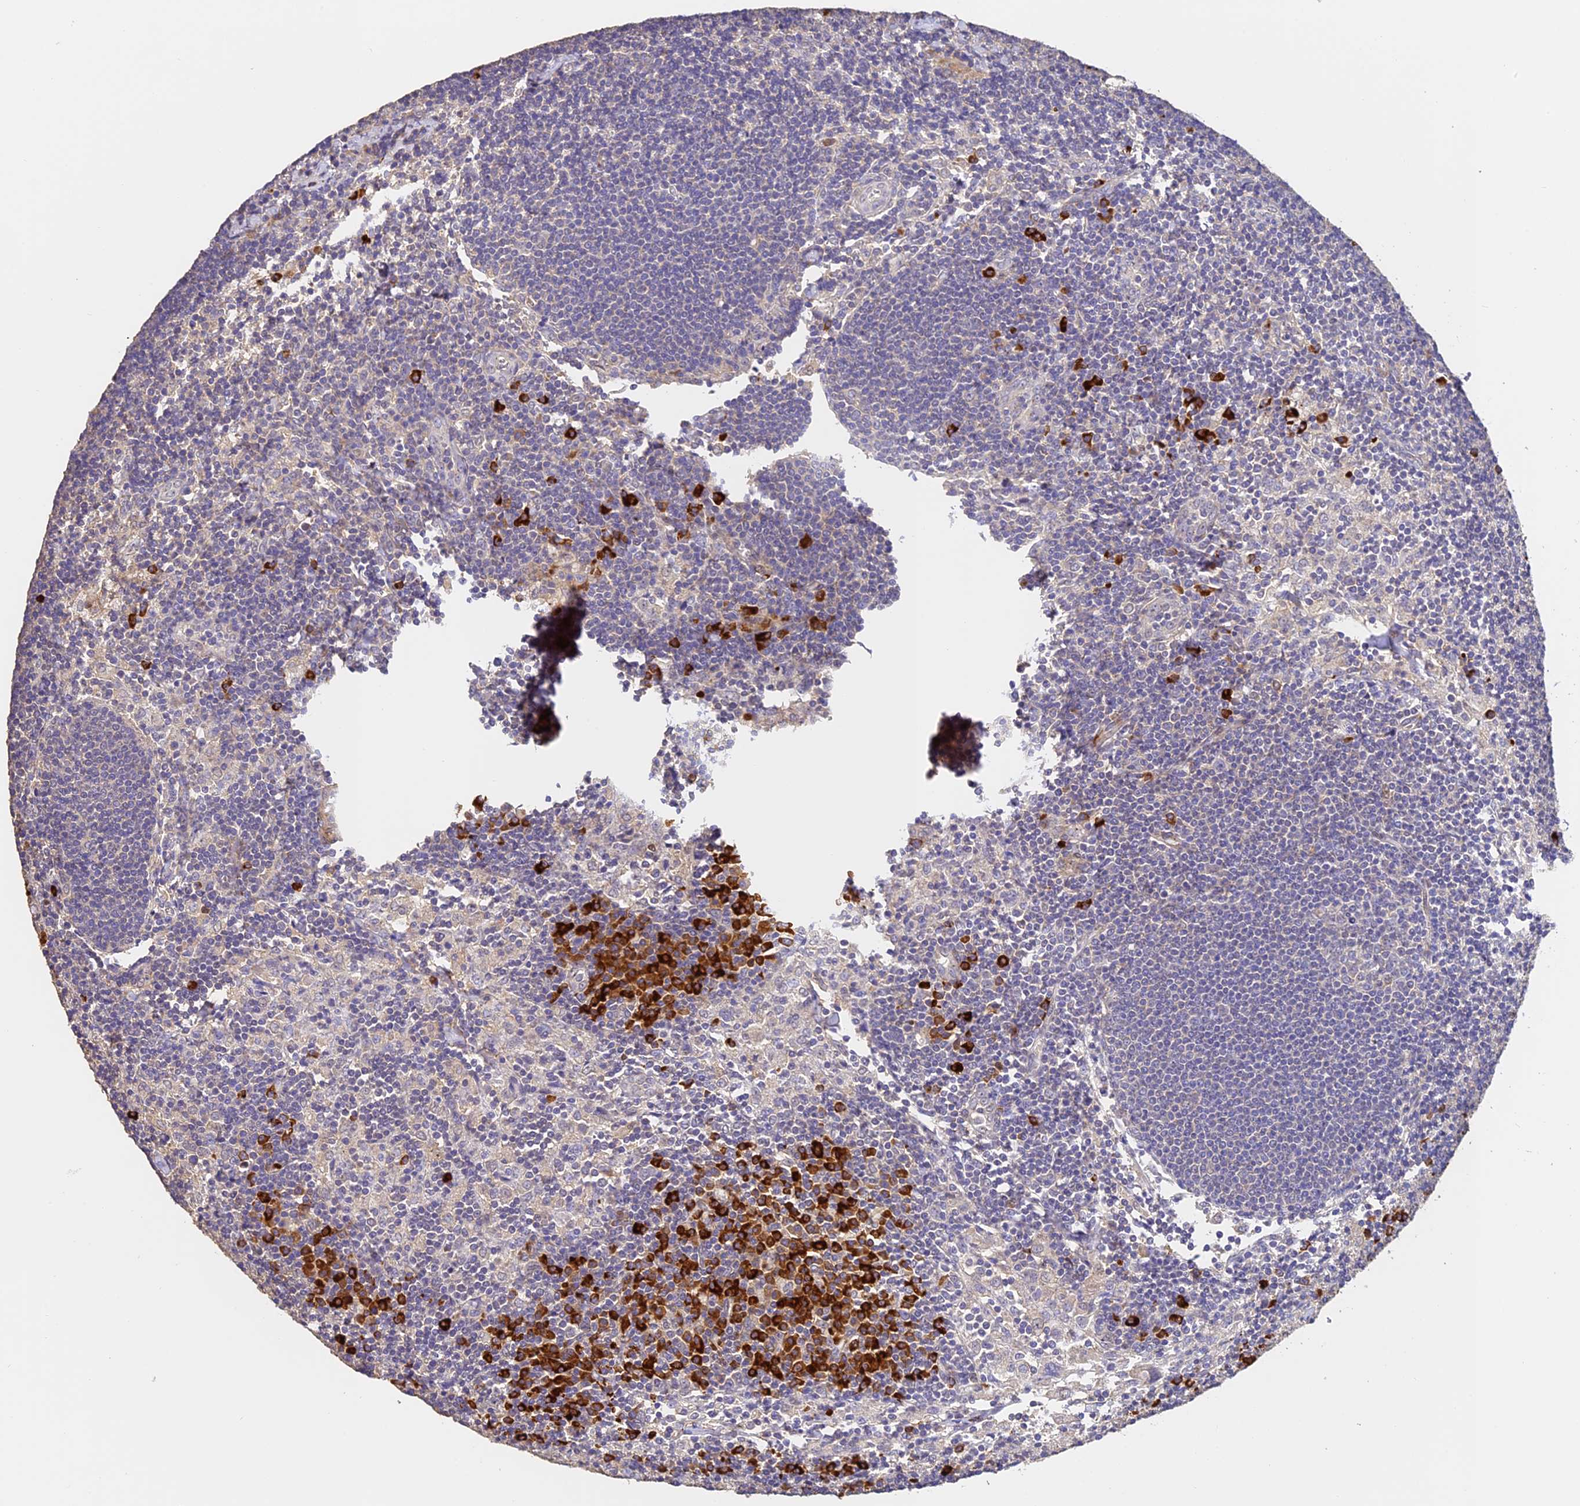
{"staining": {"intensity": "negative", "quantity": "none", "location": "none"}, "tissue": "lymph node", "cell_type": "Germinal center cells", "image_type": "normal", "snomed": [{"axis": "morphology", "description": "Normal tissue, NOS"}, {"axis": "topography", "description": "Lymph node"}], "caption": "Lymph node was stained to show a protein in brown. There is no significant positivity in germinal center cells. Brightfield microscopy of immunohistochemistry stained with DAB (3,3'-diaminobenzidine) (brown) and hematoxylin (blue), captured at high magnification.", "gene": "SLC11A1", "patient": {"sex": "male", "age": 24}}